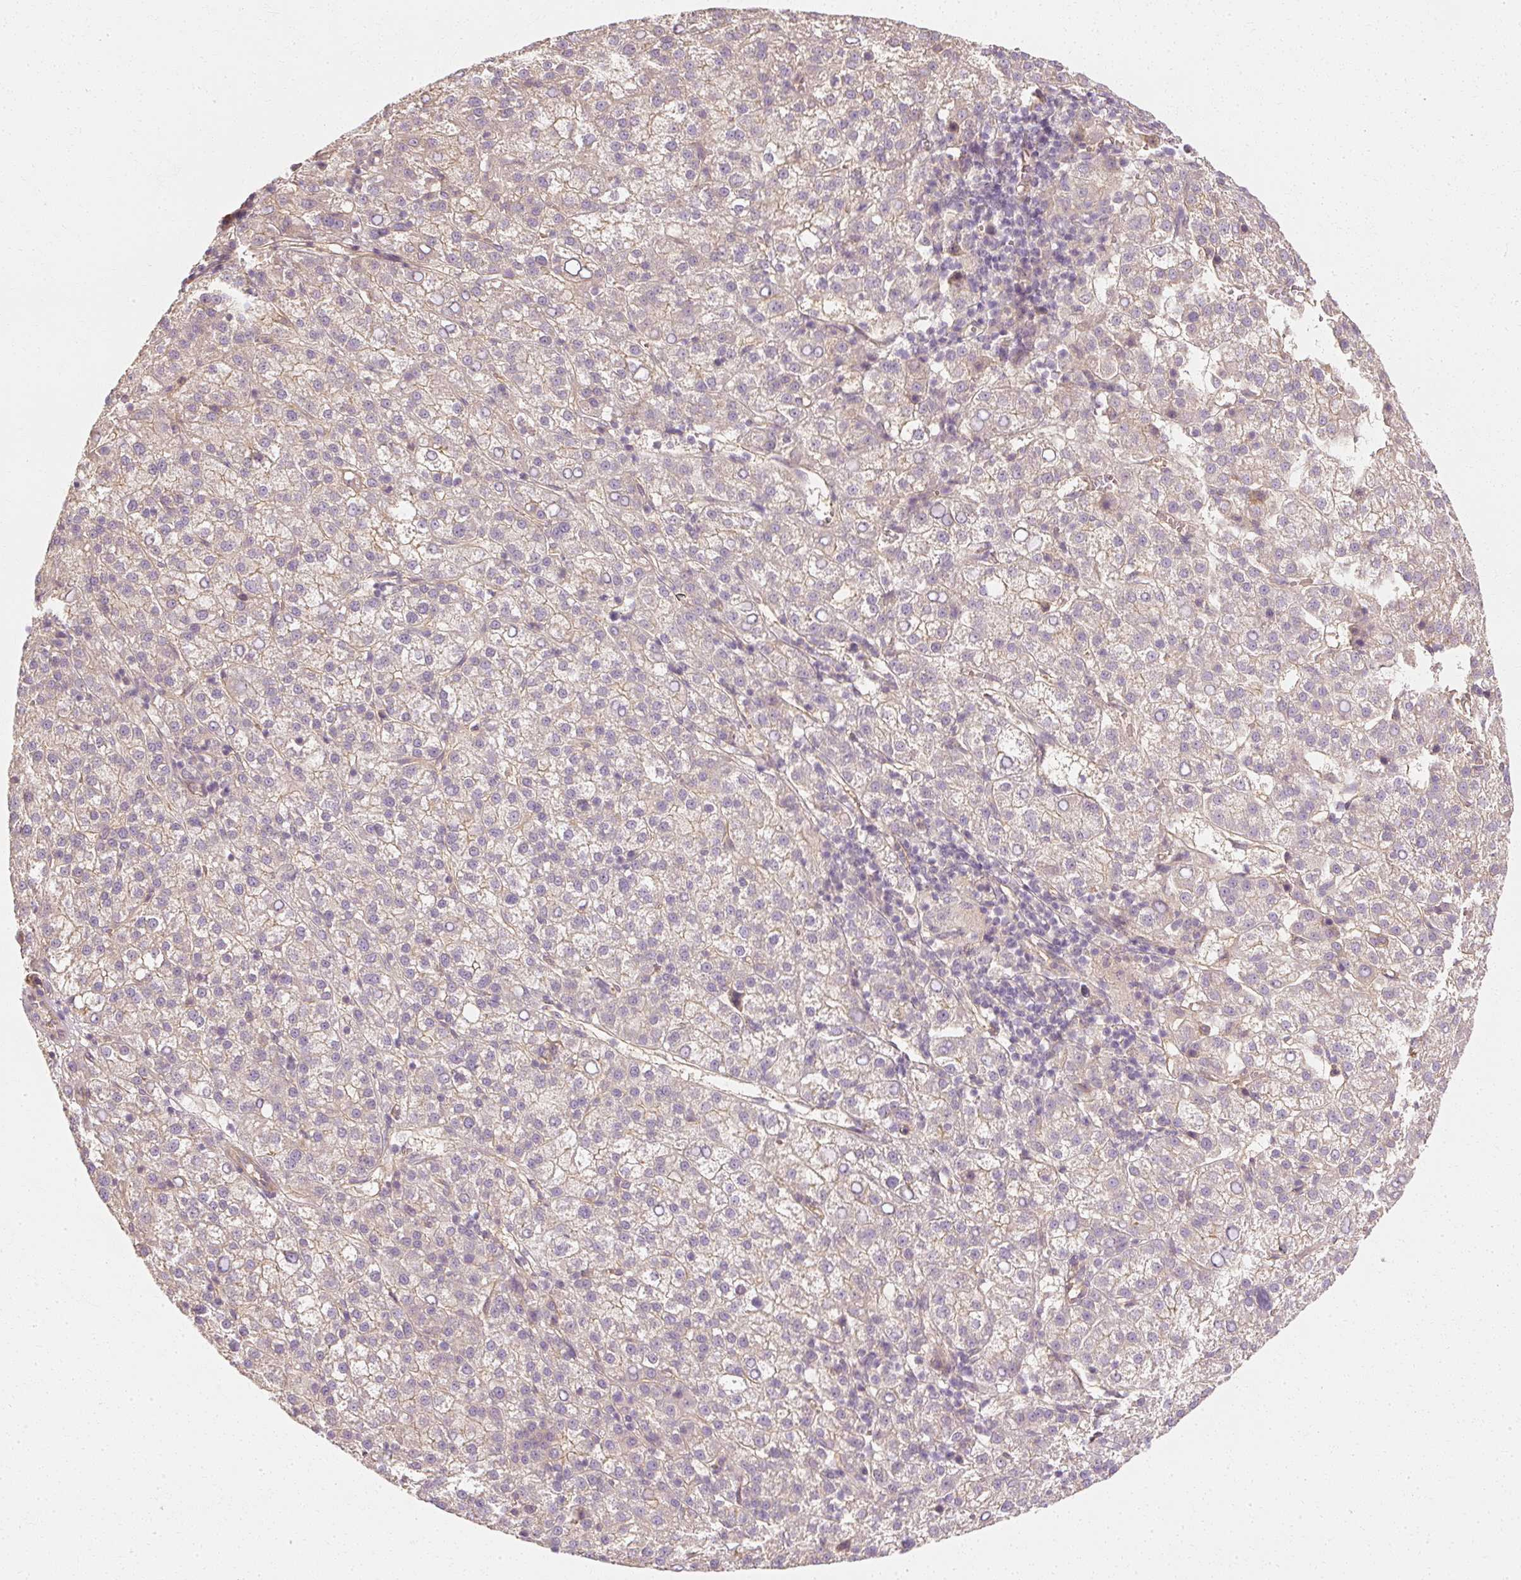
{"staining": {"intensity": "negative", "quantity": "none", "location": "none"}, "tissue": "liver cancer", "cell_type": "Tumor cells", "image_type": "cancer", "snomed": [{"axis": "morphology", "description": "Carcinoma, Hepatocellular, NOS"}, {"axis": "topography", "description": "Liver"}], "caption": "Protein analysis of liver cancer (hepatocellular carcinoma) displays no significant positivity in tumor cells.", "gene": "GNAQ", "patient": {"sex": "female", "age": 58}}